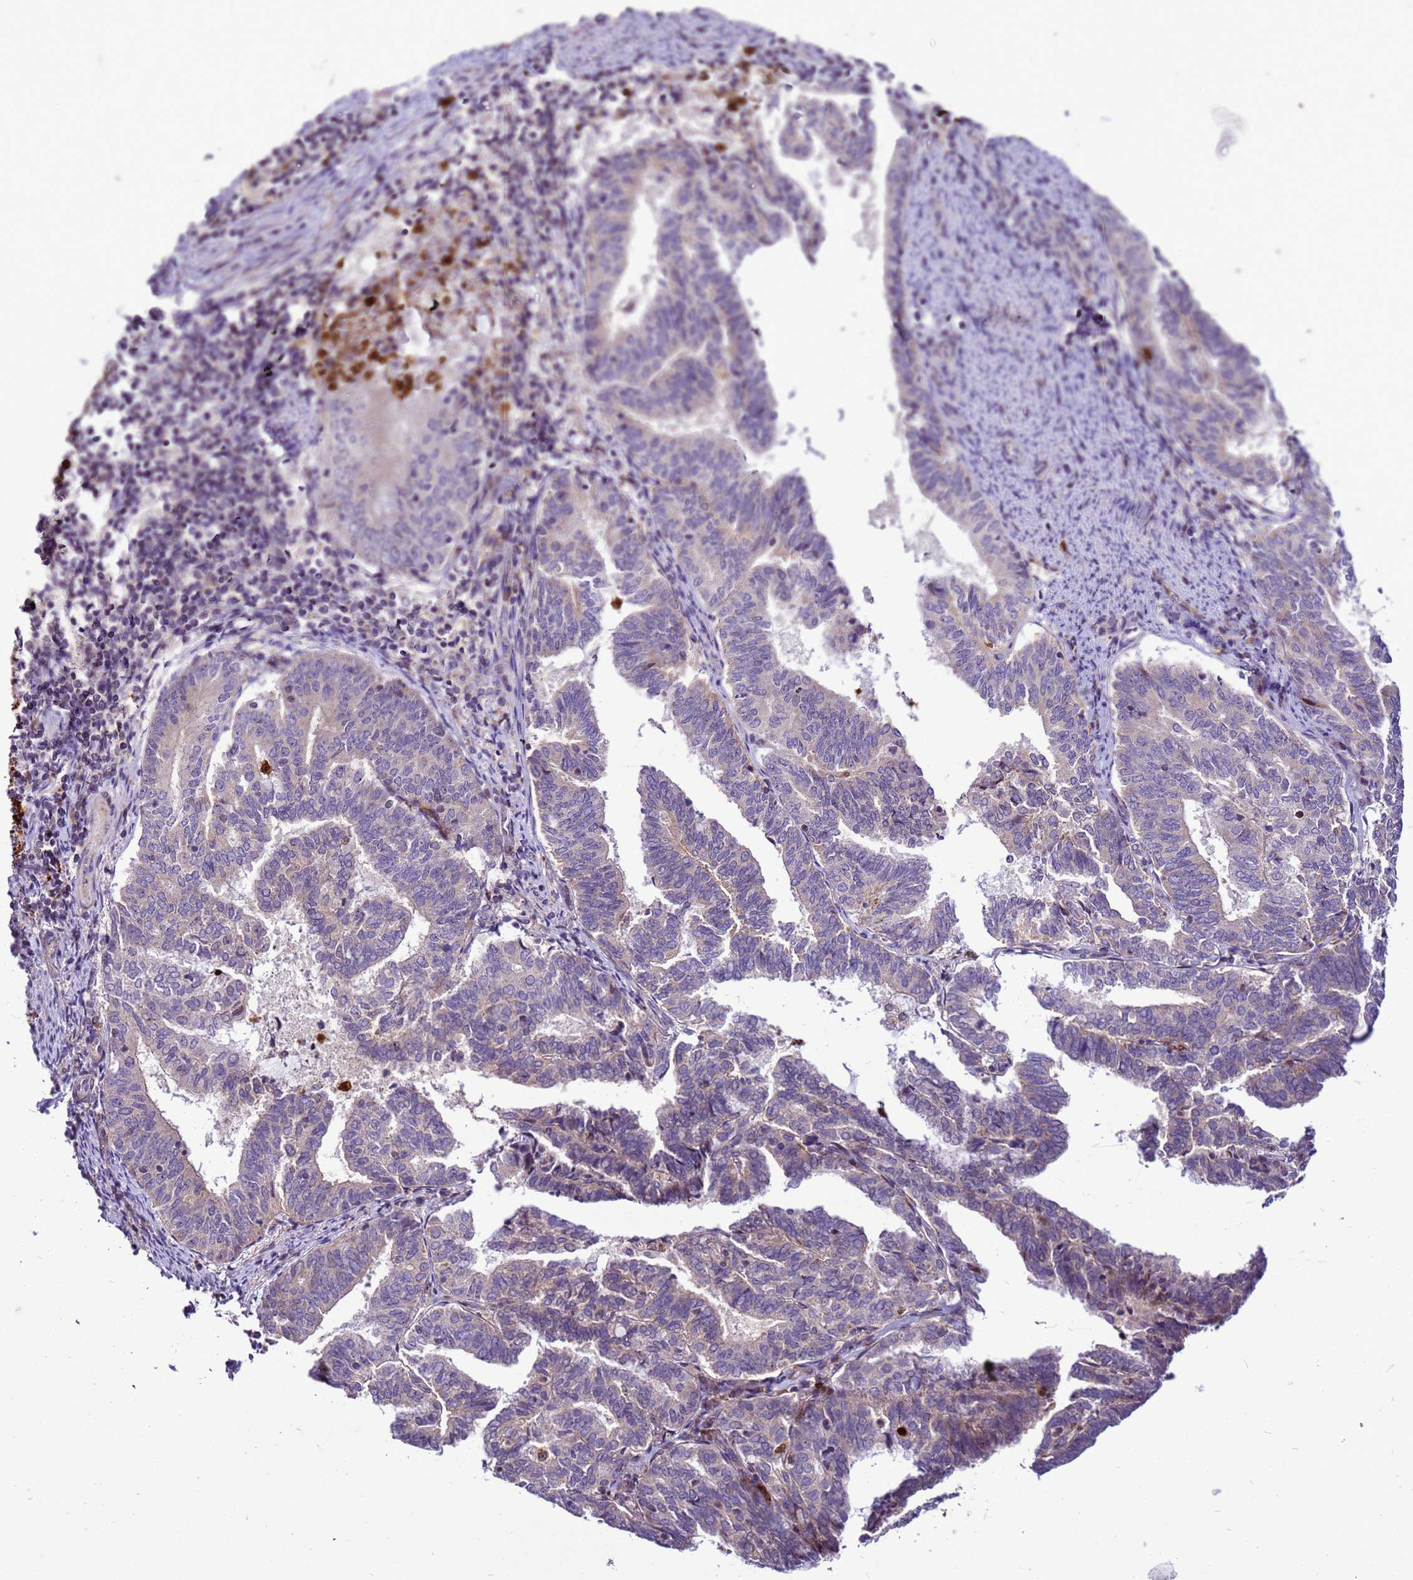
{"staining": {"intensity": "negative", "quantity": "none", "location": "none"}, "tissue": "endometrial cancer", "cell_type": "Tumor cells", "image_type": "cancer", "snomed": [{"axis": "morphology", "description": "Adenocarcinoma, NOS"}, {"axis": "topography", "description": "Endometrium"}], "caption": "DAB immunohistochemical staining of endometrial cancer (adenocarcinoma) exhibits no significant positivity in tumor cells.", "gene": "VPS4B", "patient": {"sex": "female", "age": 80}}